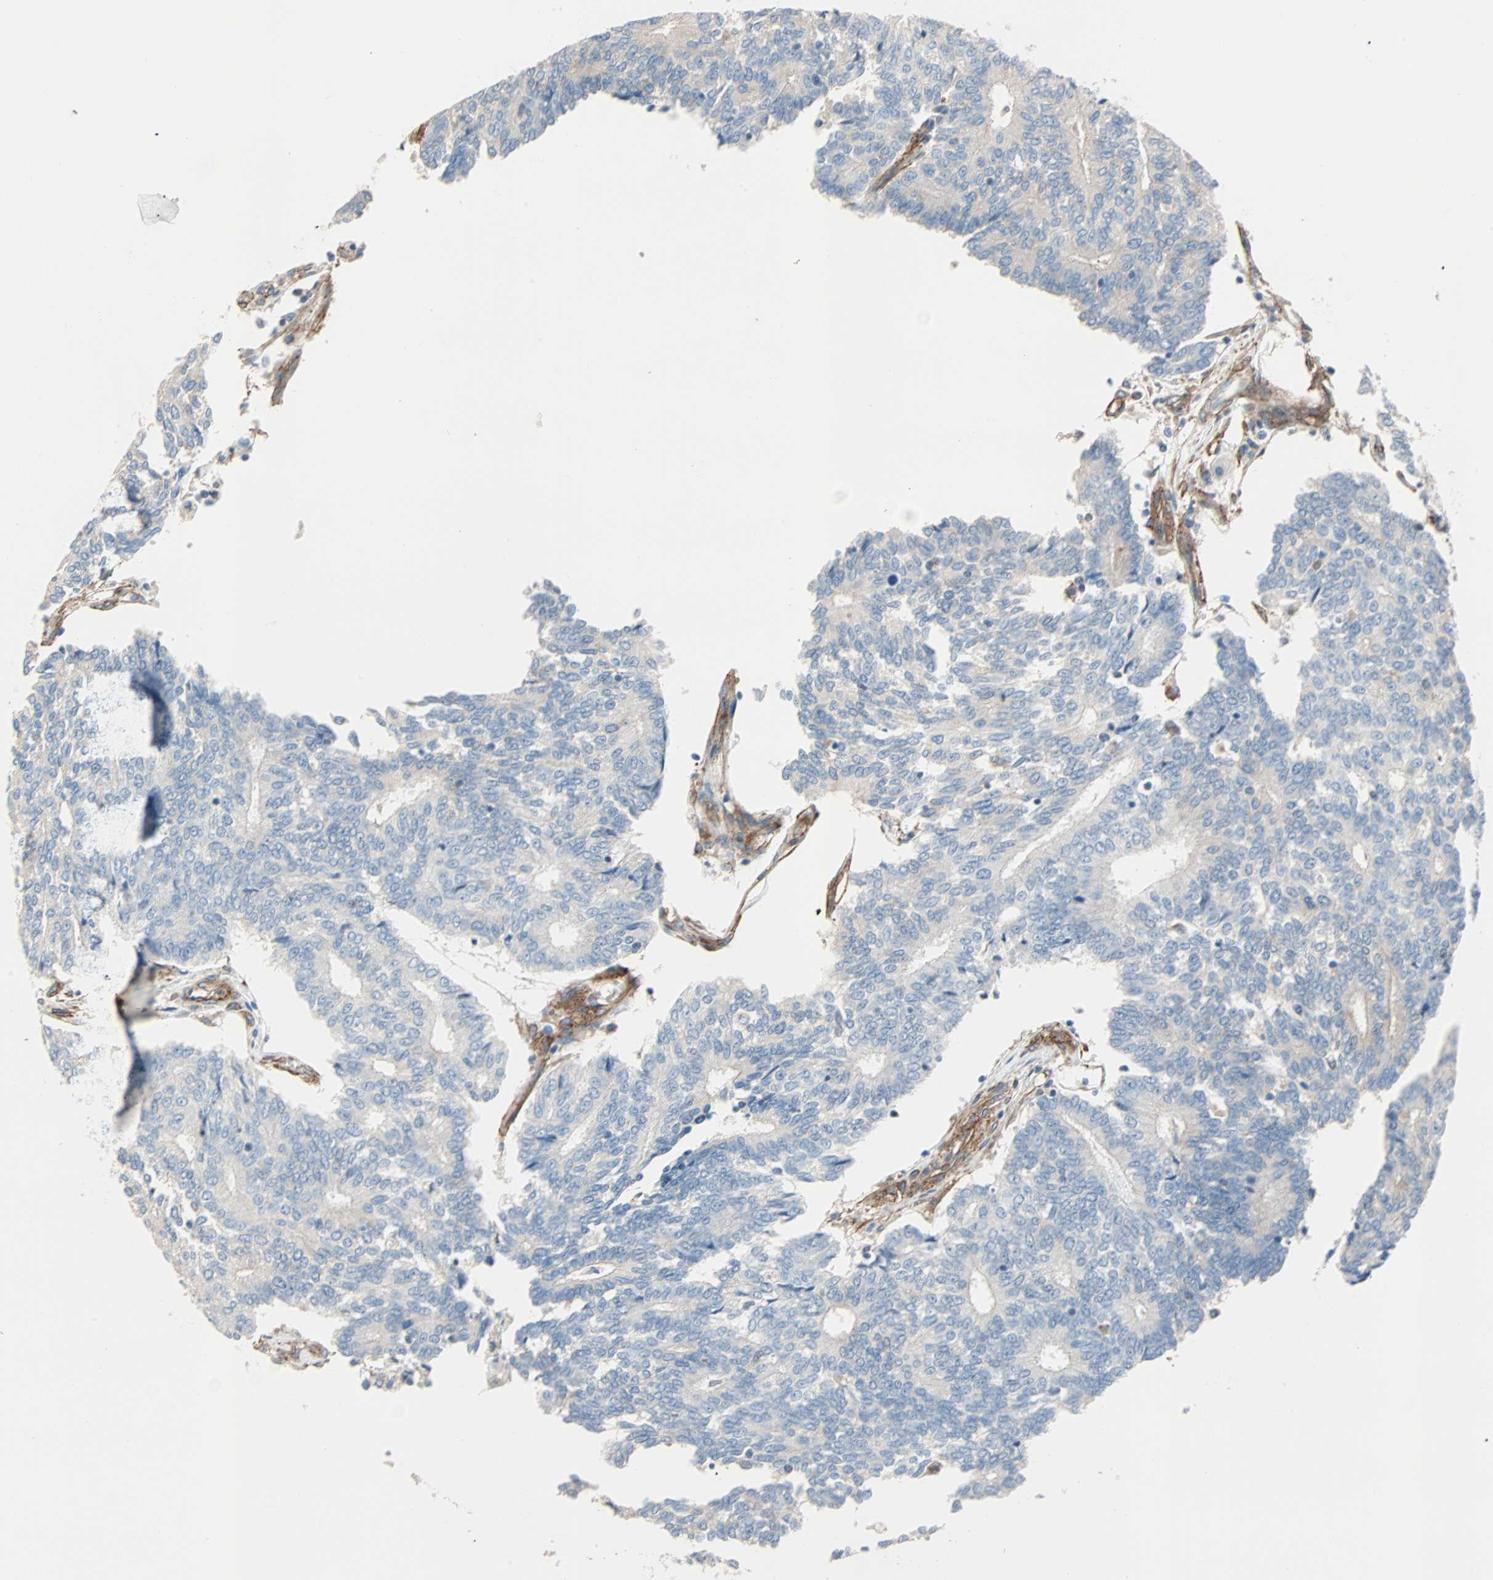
{"staining": {"intensity": "weak", "quantity": "25%-75%", "location": "cytoplasmic/membranous"}, "tissue": "prostate cancer", "cell_type": "Tumor cells", "image_type": "cancer", "snomed": [{"axis": "morphology", "description": "Adenocarcinoma, High grade"}, {"axis": "topography", "description": "Prostate"}], "caption": "Prostate cancer stained with a protein marker shows weak staining in tumor cells.", "gene": "EPB41L2", "patient": {"sex": "male", "age": 55}}